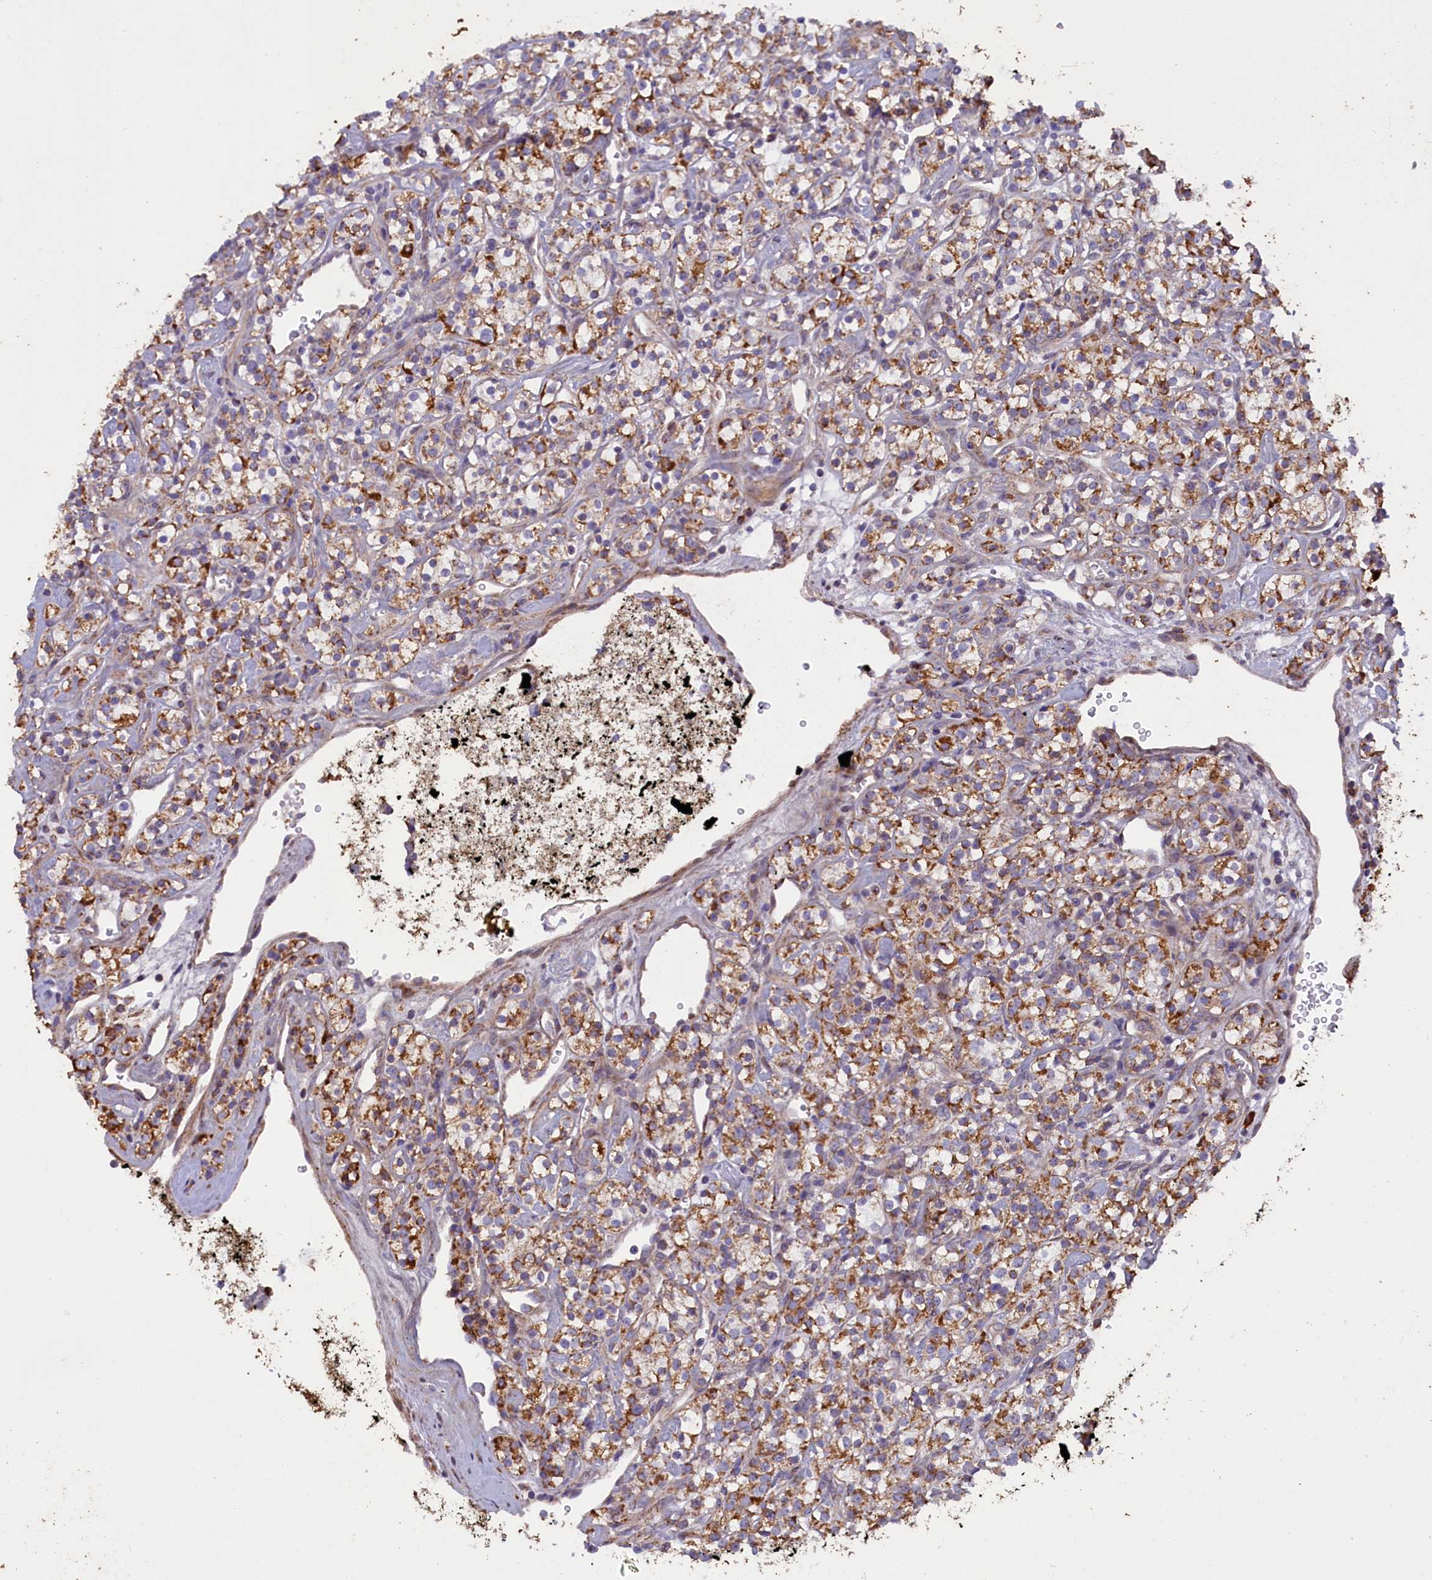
{"staining": {"intensity": "moderate", "quantity": ">75%", "location": "cytoplasmic/membranous"}, "tissue": "renal cancer", "cell_type": "Tumor cells", "image_type": "cancer", "snomed": [{"axis": "morphology", "description": "Adenocarcinoma, NOS"}, {"axis": "topography", "description": "Kidney"}], "caption": "Approximately >75% of tumor cells in renal cancer (adenocarcinoma) show moderate cytoplasmic/membranous protein expression as visualized by brown immunohistochemical staining.", "gene": "ACAD8", "patient": {"sex": "male", "age": 77}}